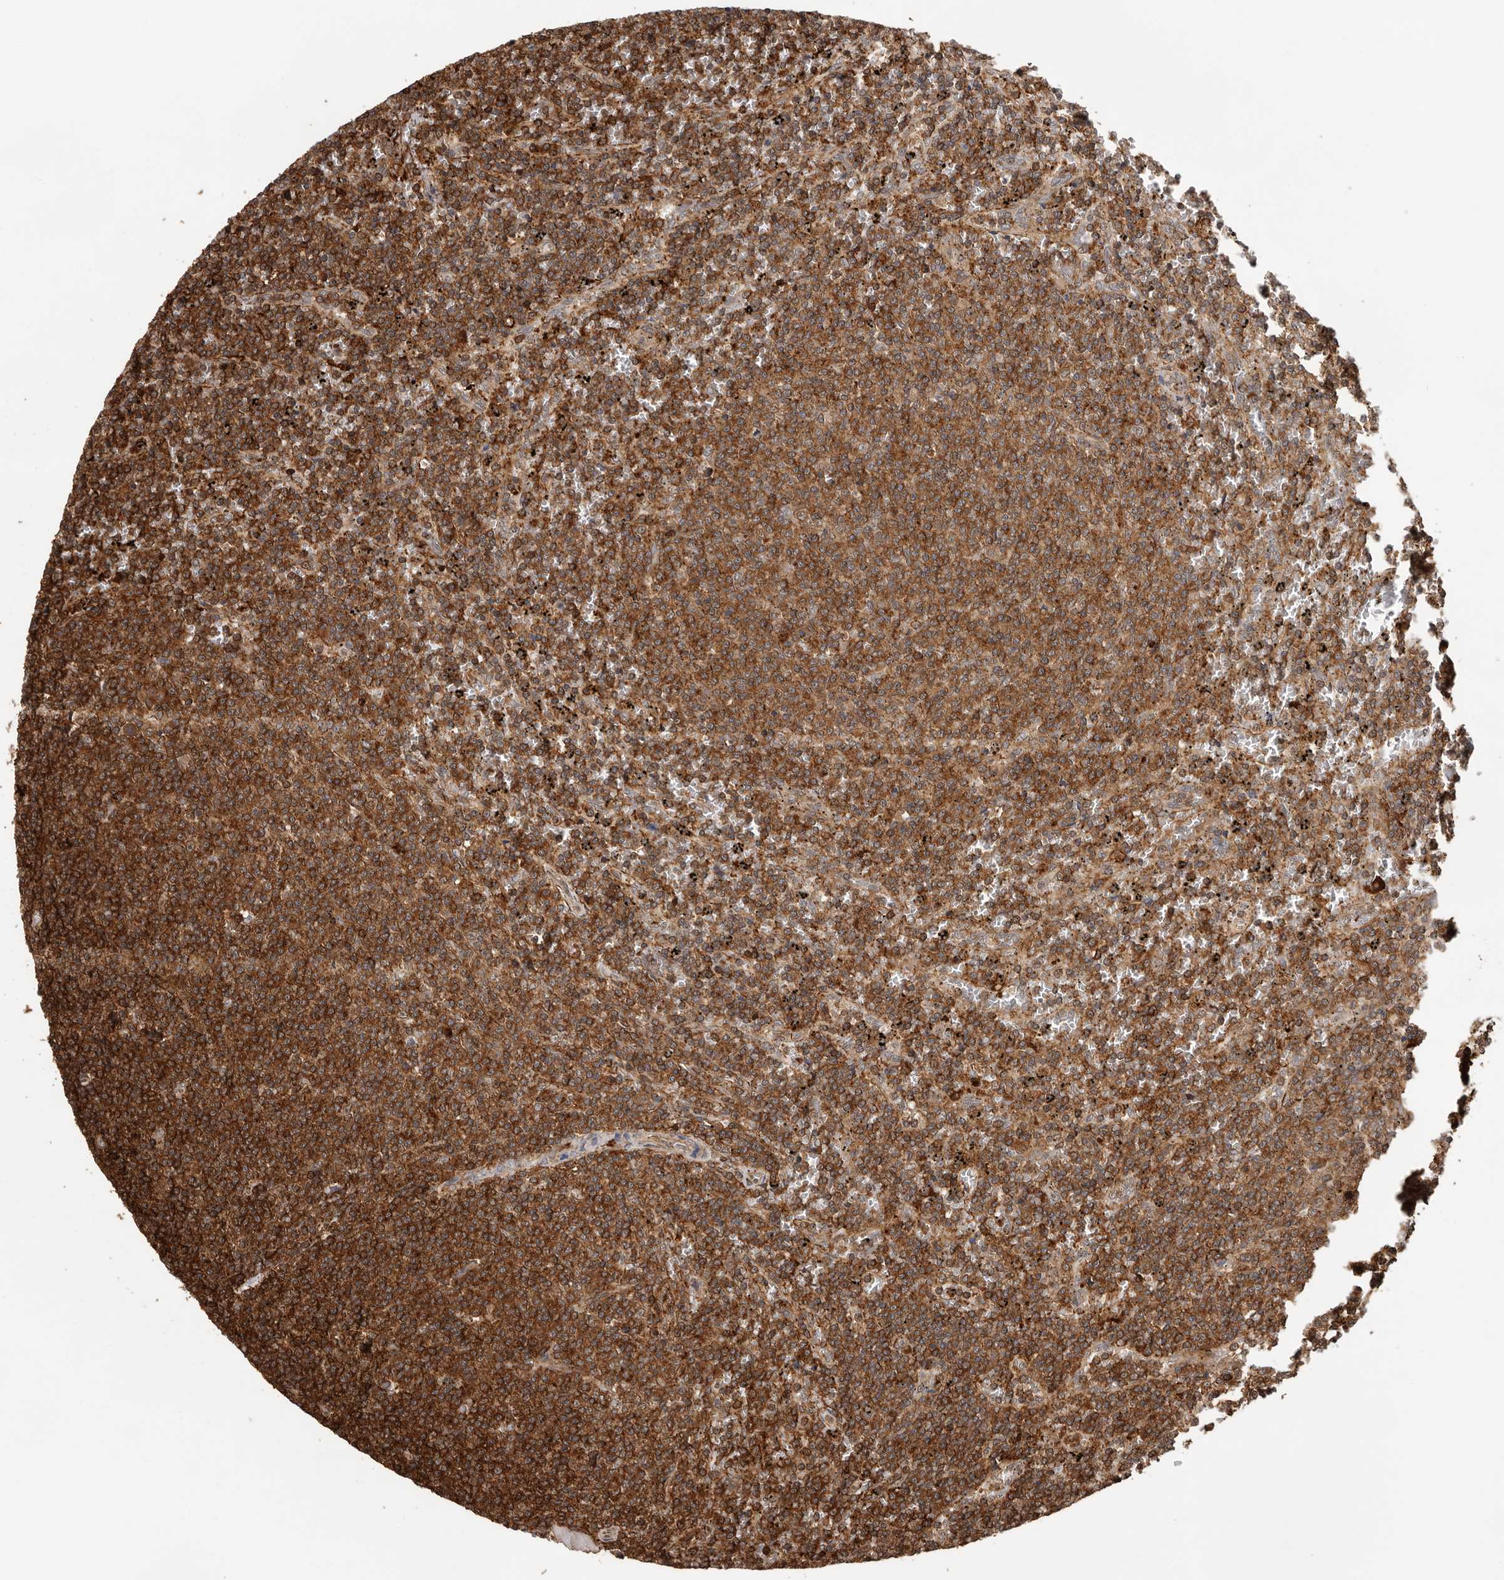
{"staining": {"intensity": "strong", "quantity": ">75%", "location": "cytoplasmic/membranous"}, "tissue": "lymphoma", "cell_type": "Tumor cells", "image_type": "cancer", "snomed": [{"axis": "morphology", "description": "Malignant lymphoma, non-Hodgkin's type, Low grade"}, {"axis": "topography", "description": "Spleen"}], "caption": "A brown stain labels strong cytoplasmic/membranous positivity of a protein in malignant lymphoma, non-Hodgkin's type (low-grade) tumor cells.", "gene": "RNF157", "patient": {"sex": "female", "age": 50}}